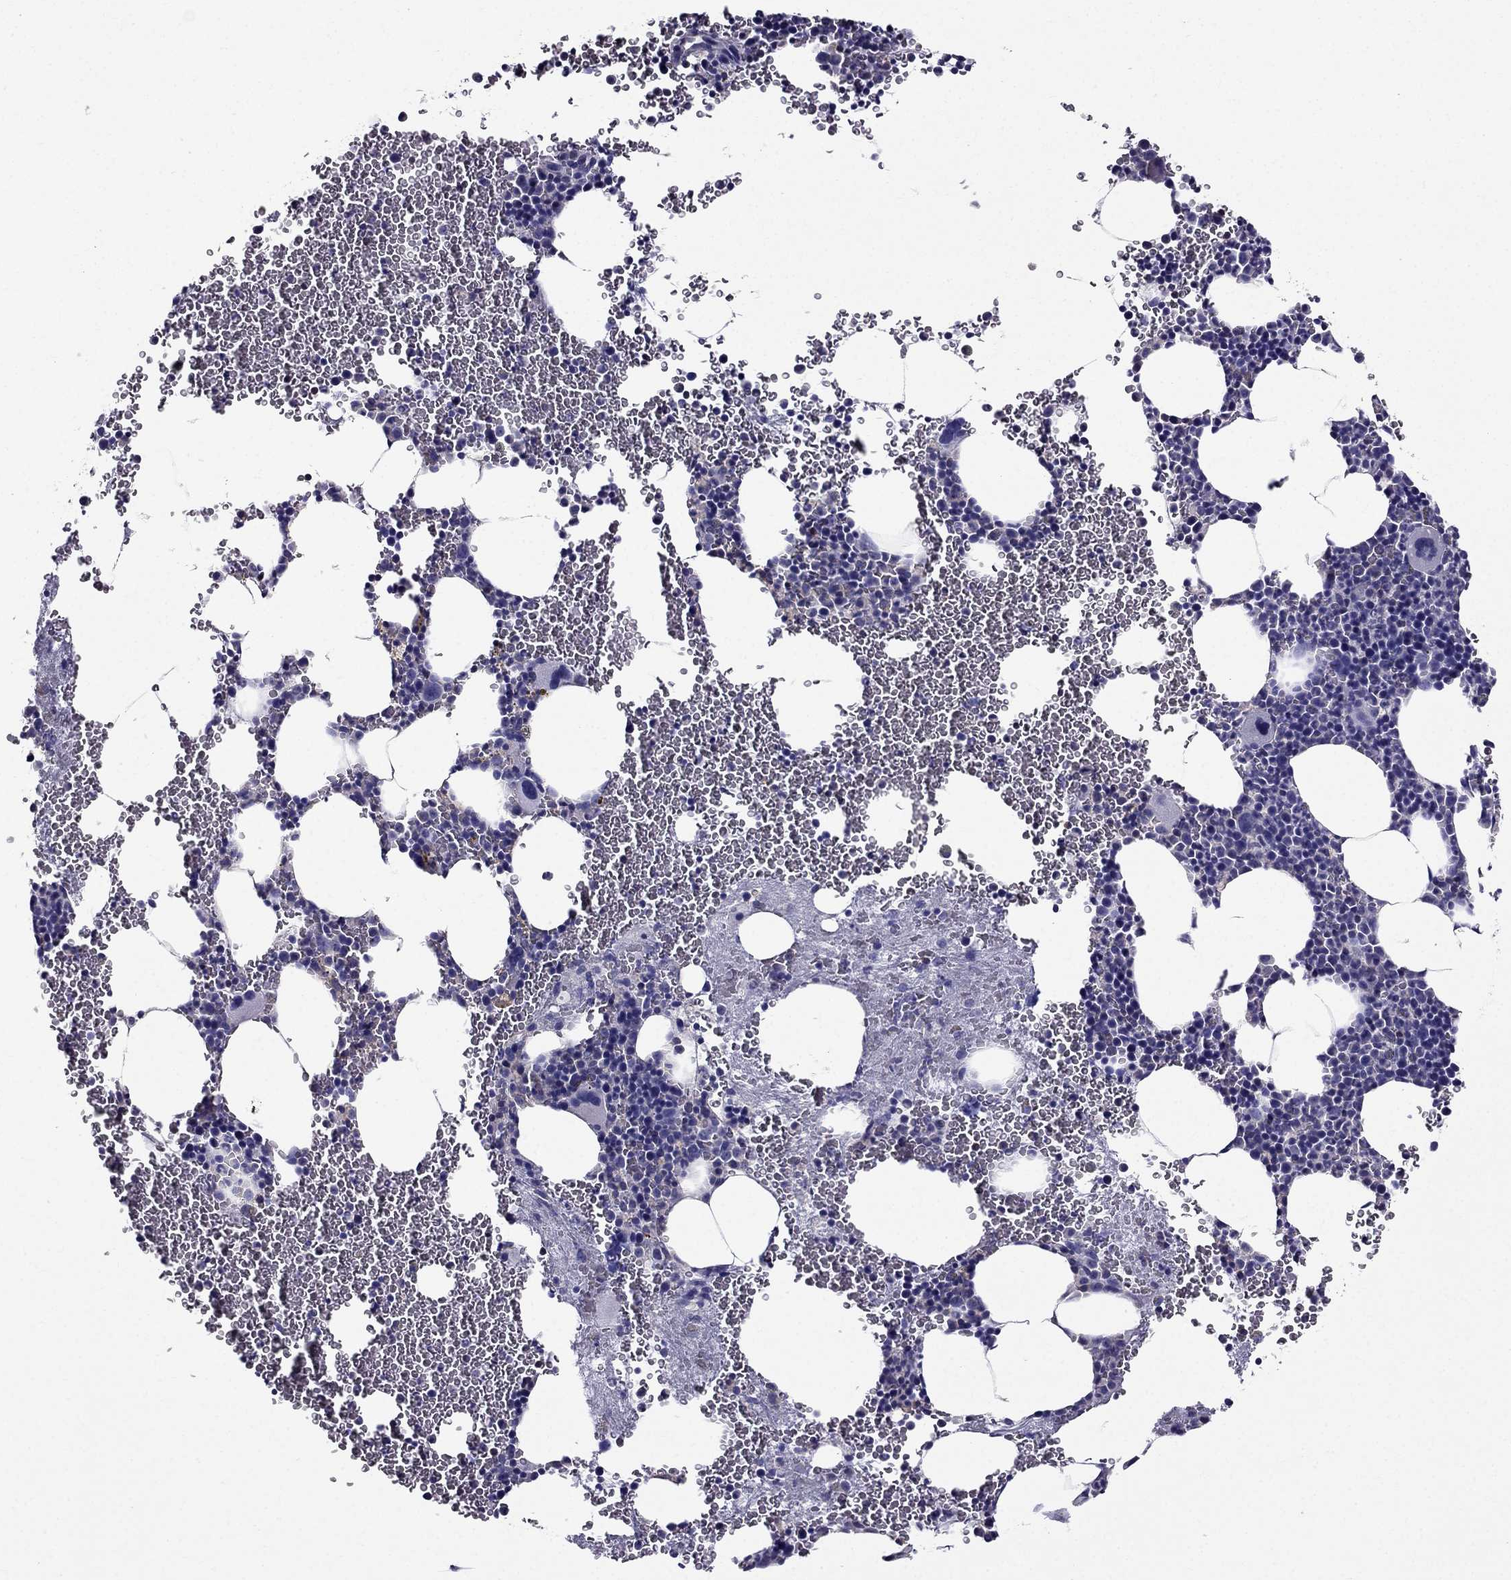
{"staining": {"intensity": "weak", "quantity": "<25%", "location": "cytoplasmic/membranous"}, "tissue": "bone marrow", "cell_type": "Hematopoietic cells", "image_type": "normal", "snomed": [{"axis": "morphology", "description": "Normal tissue, NOS"}, {"axis": "topography", "description": "Bone marrow"}], "caption": "An IHC histopathology image of normal bone marrow is shown. There is no staining in hematopoietic cells of bone marrow.", "gene": "AAK1", "patient": {"sex": "male", "age": 50}}